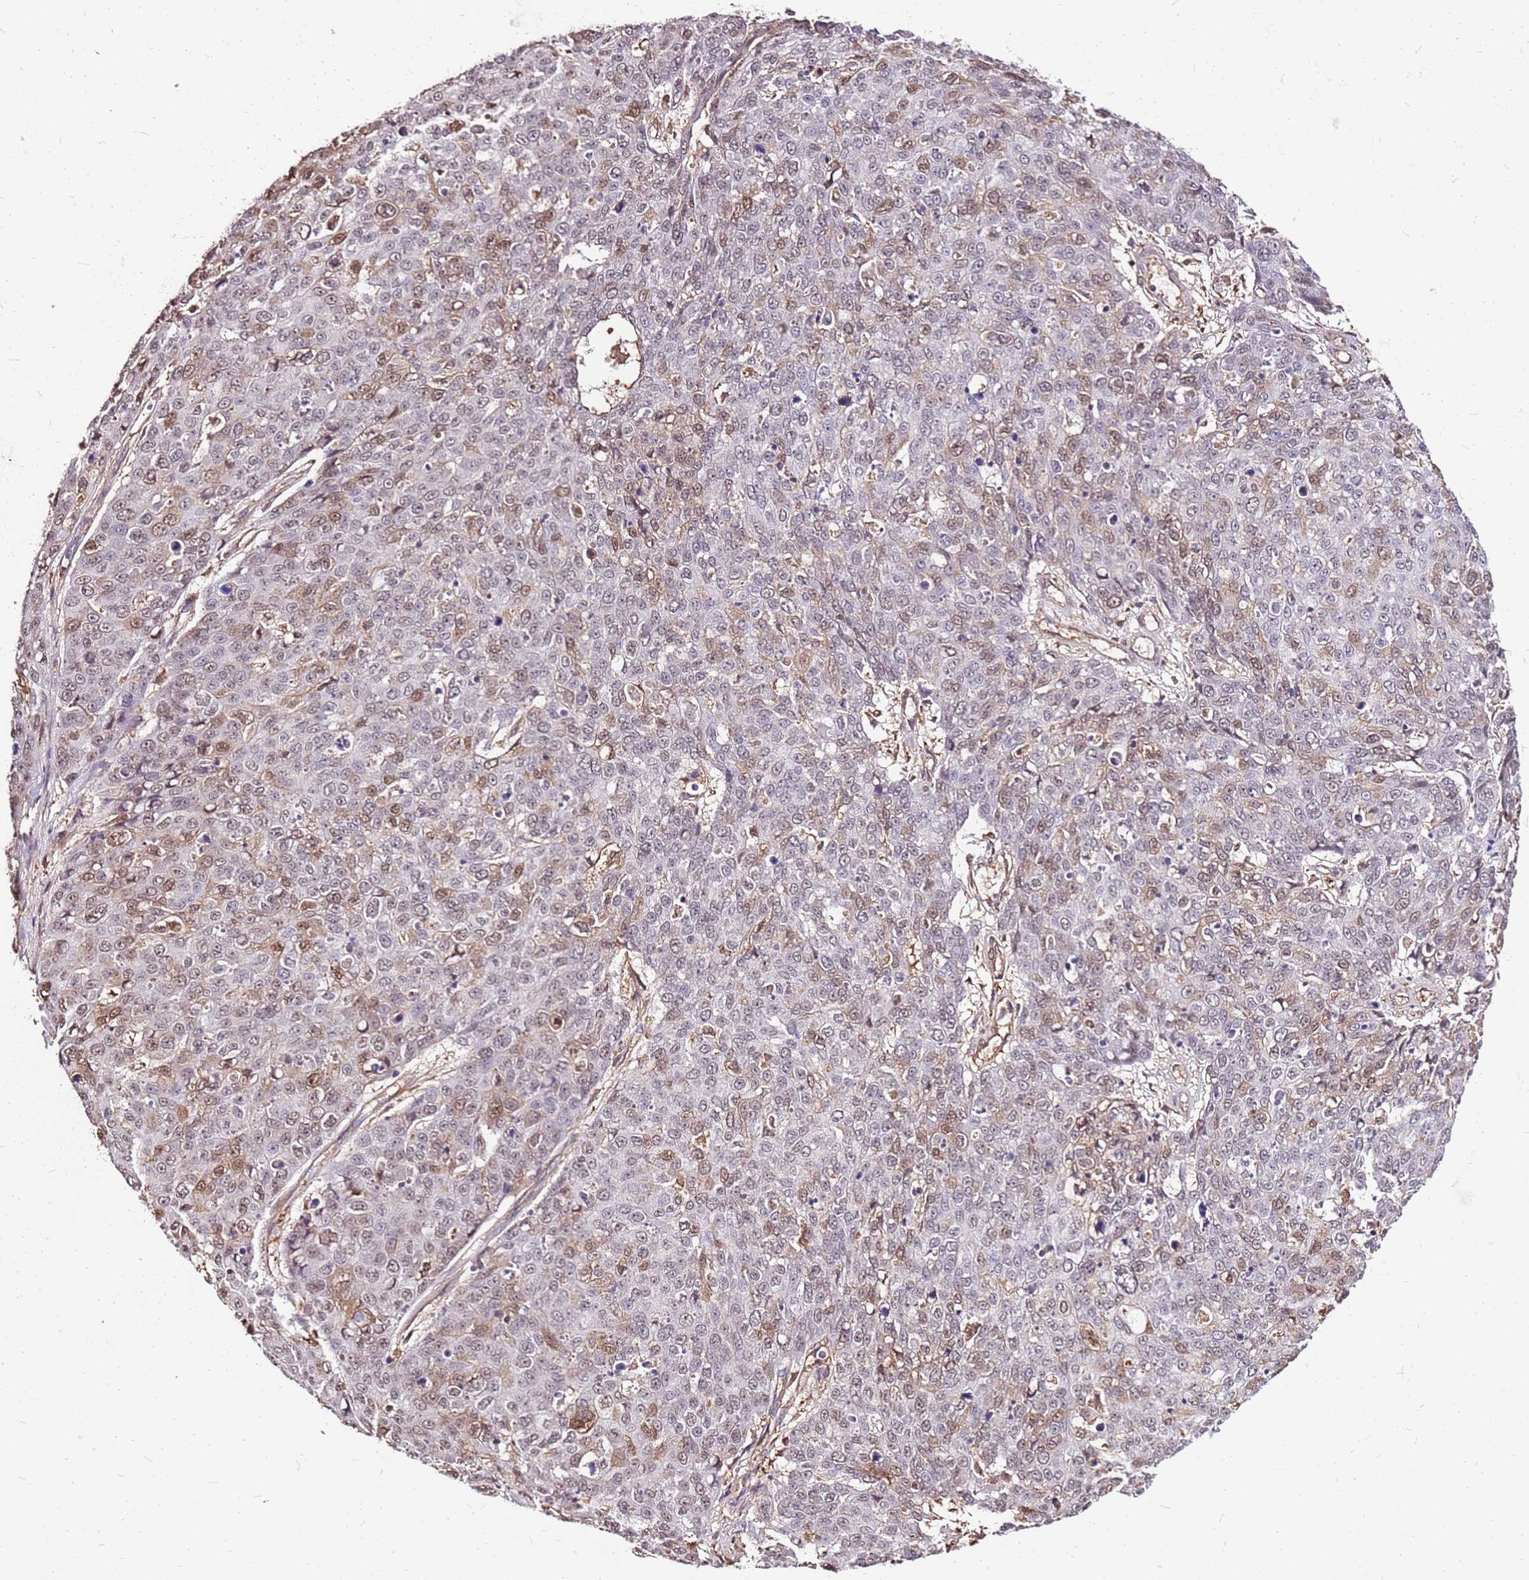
{"staining": {"intensity": "moderate", "quantity": "<25%", "location": "nuclear"}, "tissue": "skin cancer", "cell_type": "Tumor cells", "image_type": "cancer", "snomed": [{"axis": "morphology", "description": "Squamous cell carcinoma, NOS"}, {"axis": "topography", "description": "Skin"}], "caption": "DAB (3,3'-diaminobenzidine) immunohistochemical staining of skin cancer (squamous cell carcinoma) shows moderate nuclear protein expression in about <25% of tumor cells. The staining was performed using DAB to visualize the protein expression in brown, while the nuclei were stained in blue with hematoxylin (Magnification: 20x).", "gene": "ALDH1A3", "patient": {"sex": "male", "age": 71}}